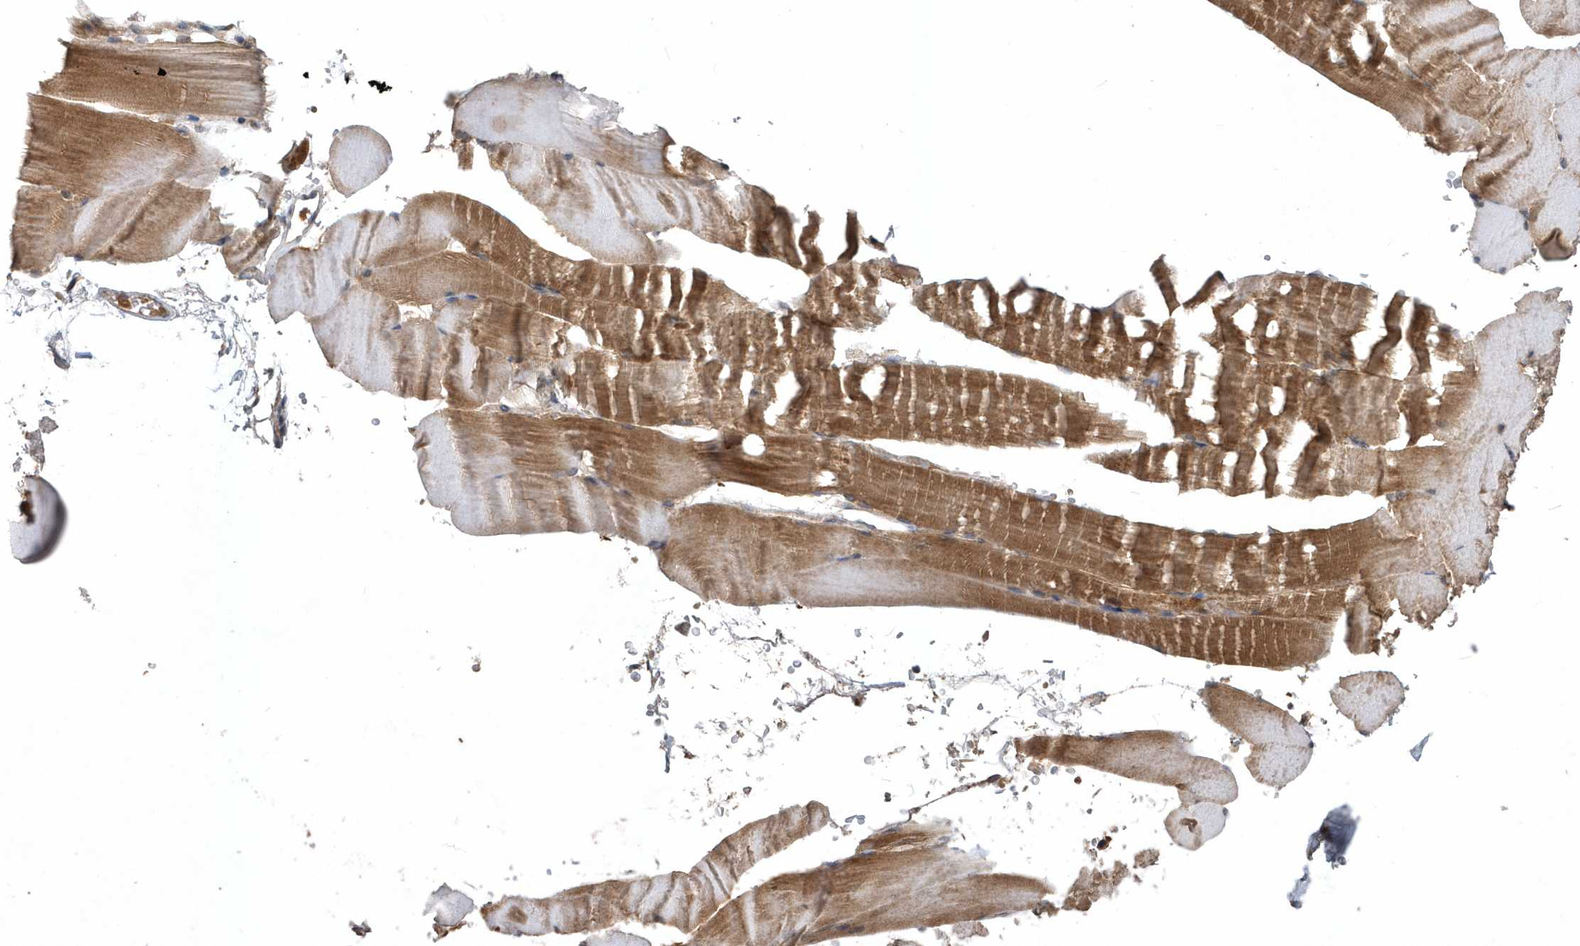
{"staining": {"intensity": "strong", "quantity": "<25%", "location": "cytoplasmic/membranous"}, "tissue": "skeletal muscle", "cell_type": "Myocytes", "image_type": "normal", "snomed": [{"axis": "morphology", "description": "Normal tissue, NOS"}, {"axis": "topography", "description": "Skeletal muscle"}, {"axis": "topography", "description": "Parathyroid gland"}], "caption": "Myocytes display medium levels of strong cytoplasmic/membranous expression in about <25% of cells in benign human skeletal muscle.", "gene": "HMGCS1", "patient": {"sex": "female", "age": 37}}